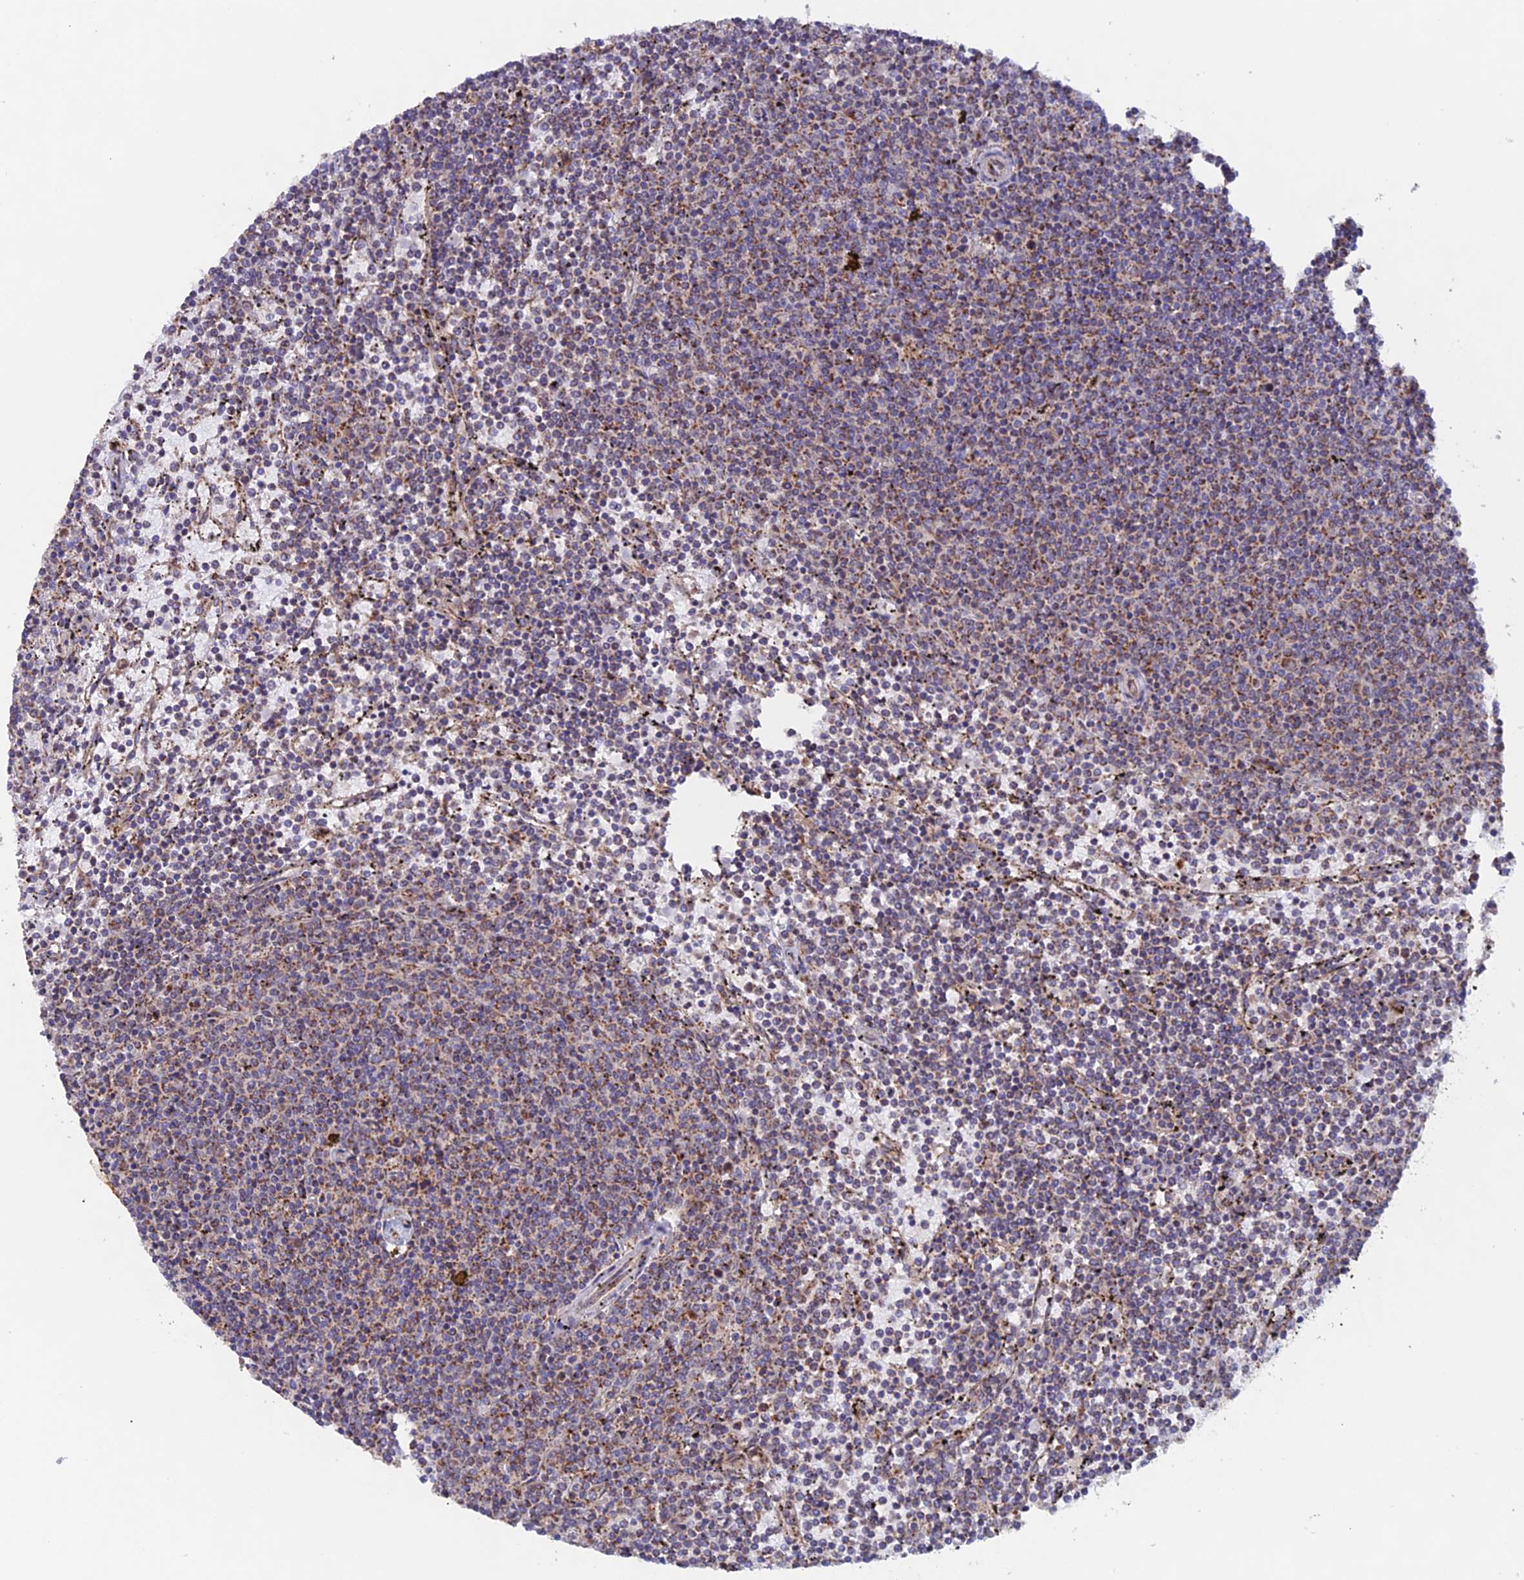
{"staining": {"intensity": "moderate", "quantity": "25%-75%", "location": "cytoplasmic/membranous"}, "tissue": "lymphoma", "cell_type": "Tumor cells", "image_type": "cancer", "snomed": [{"axis": "morphology", "description": "Malignant lymphoma, non-Hodgkin's type, Low grade"}, {"axis": "topography", "description": "Spleen"}], "caption": "Protein expression analysis of low-grade malignant lymphoma, non-Hodgkin's type demonstrates moderate cytoplasmic/membranous staining in approximately 25%-75% of tumor cells. The protein of interest is shown in brown color, while the nuclei are stained blue.", "gene": "MRPL1", "patient": {"sex": "female", "age": 50}}